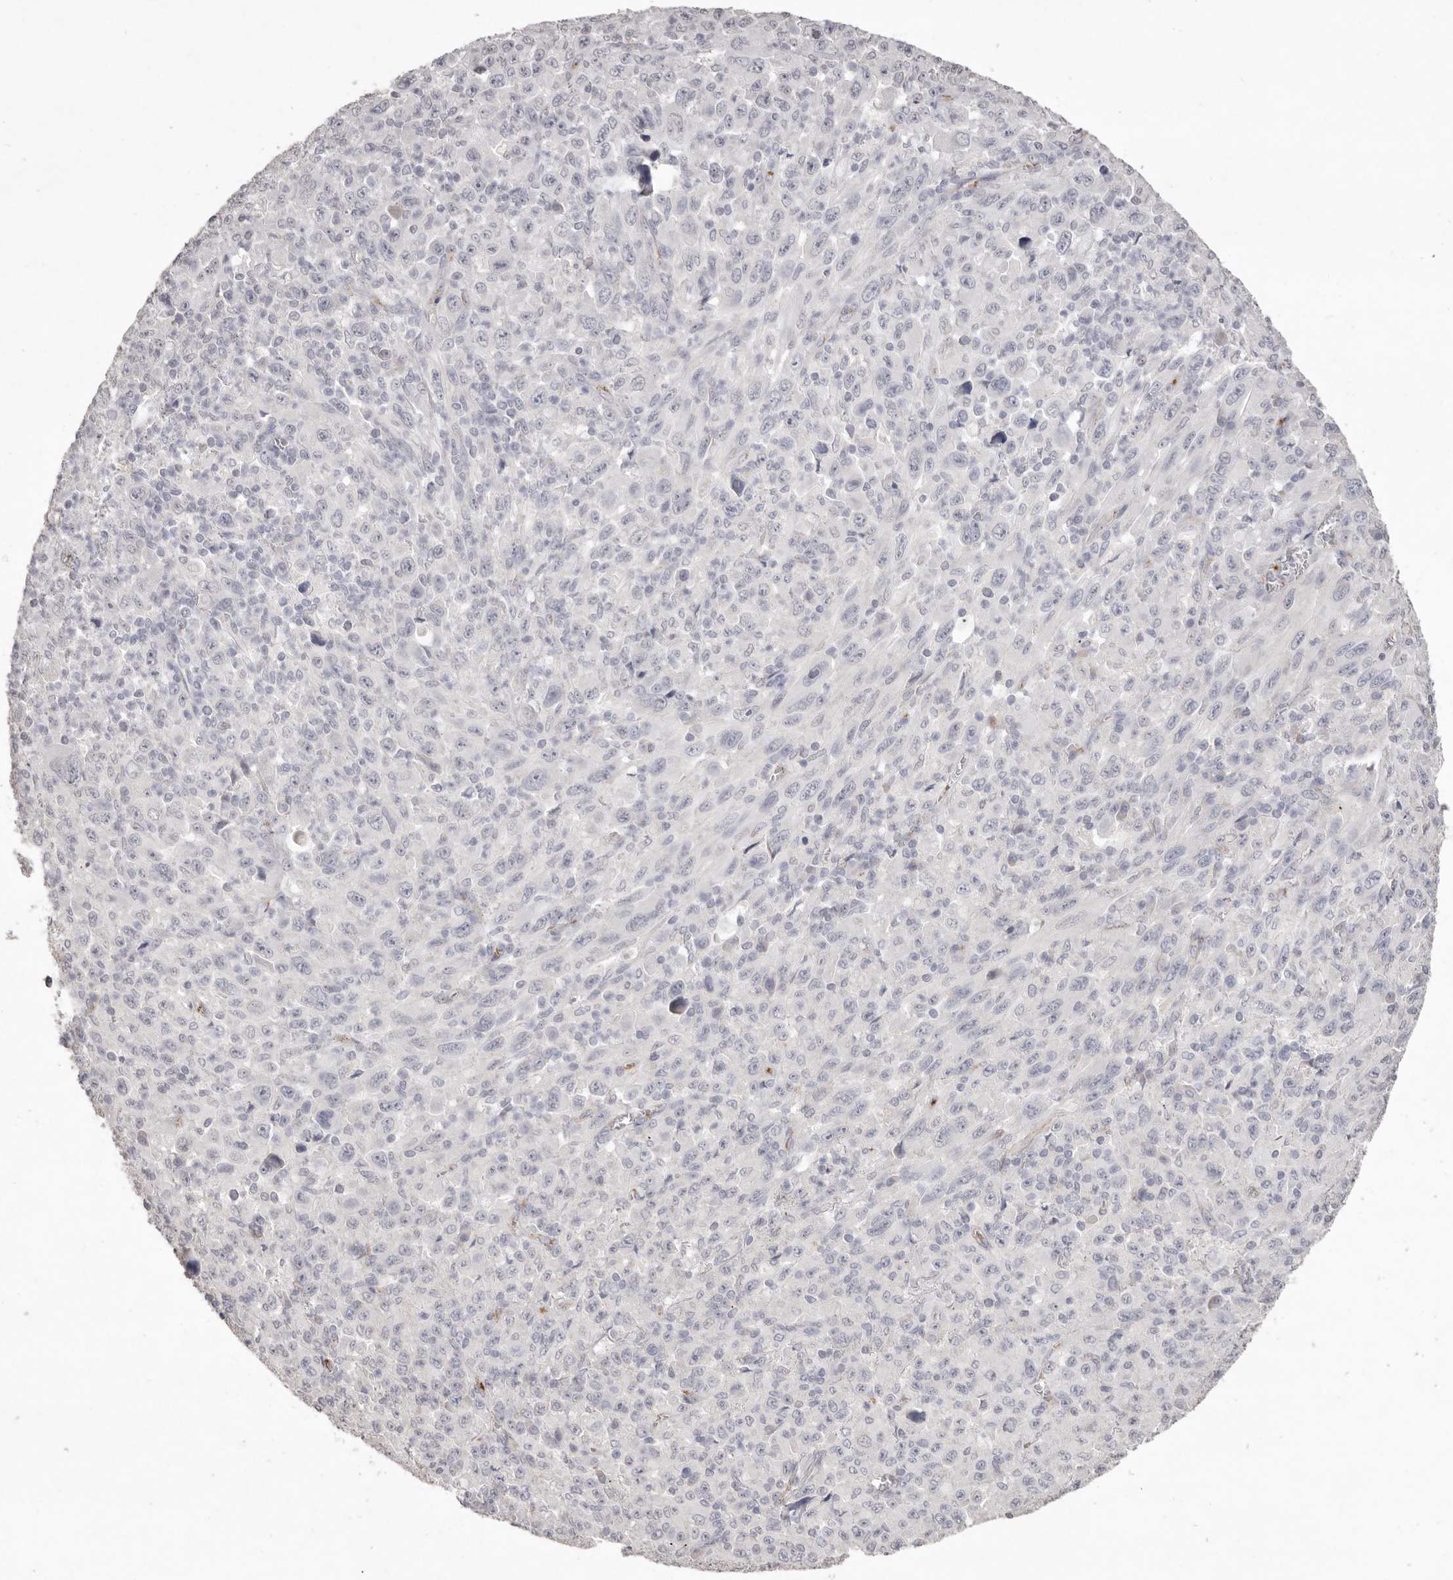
{"staining": {"intensity": "negative", "quantity": "none", "location": "none"}, "tissue": "melanoma", "cell_type": "Tumor cells", "image_type": "cancer", "snomed": [{"axis": "morphology", "description": "Malignant melanoma, Metastatic site"}, {"axis": "topography", "description": "Skin"}], "caption": "A histopathology image of melanoma stained for a protein exhibits no brown staining in tumor cells.", "gene": "ZYG11B", "patient": {"sex": "female", "age": 56}}